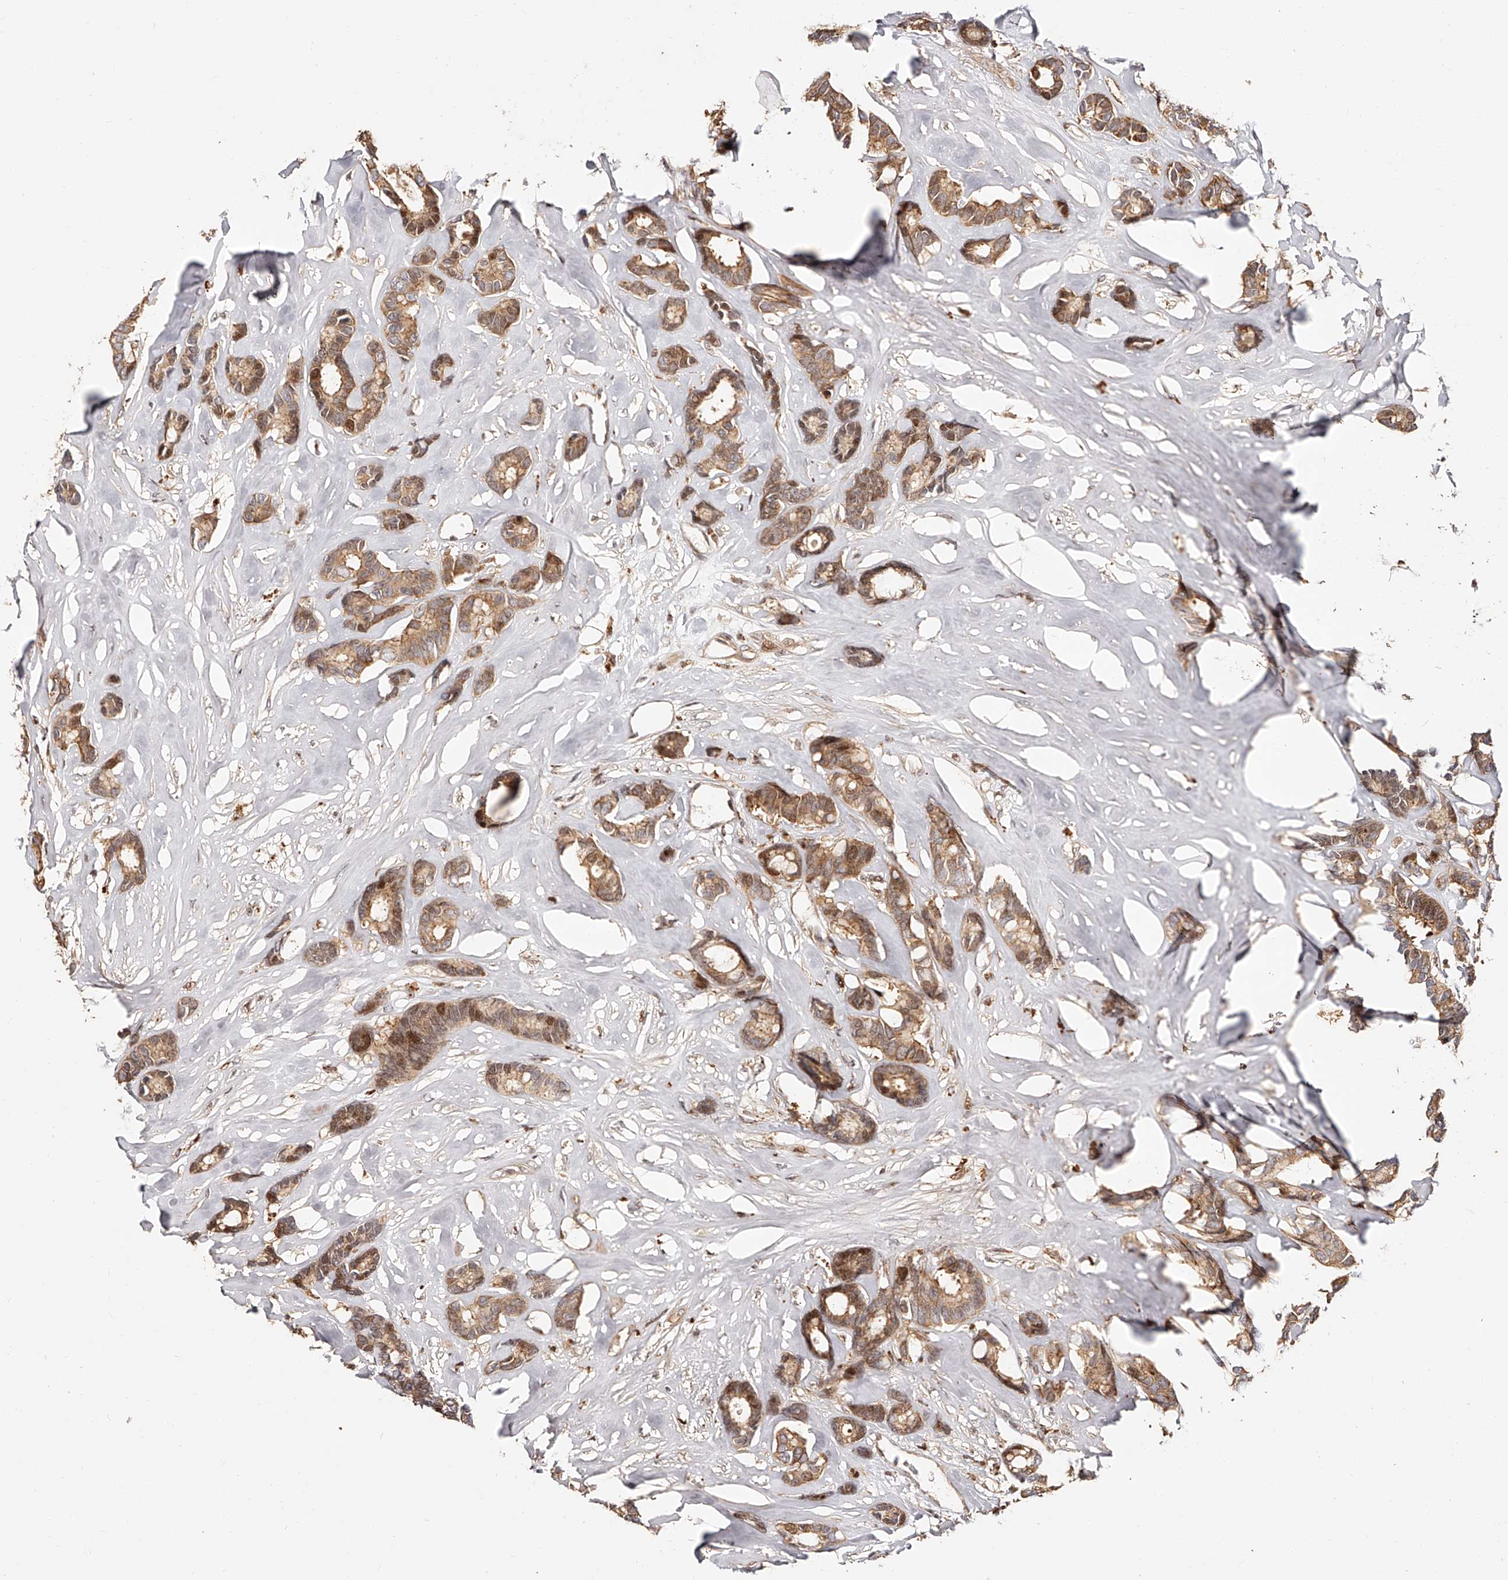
{"staining": {"intensity": "moderate", "quantity": ">75%", "location": "cytoplasmic/membranous"}, "tissue": "breast cancer", "cell_type": "Tumor cells", "image_type": "cancer", "snomed": [{"axis": "morphology", "description": "Duct carcinoma"}, {"axis": "topography", "description": "Breast"}], "caption": "Human breast cancer (intraductal carcinoma) stained with a brown dye exhibits moderate cytoplasmic/membranous positive expression in approximately >75% of tumor cells.", "gene": "PFDN2", "patient": {"sex": "female", "age": 87}}